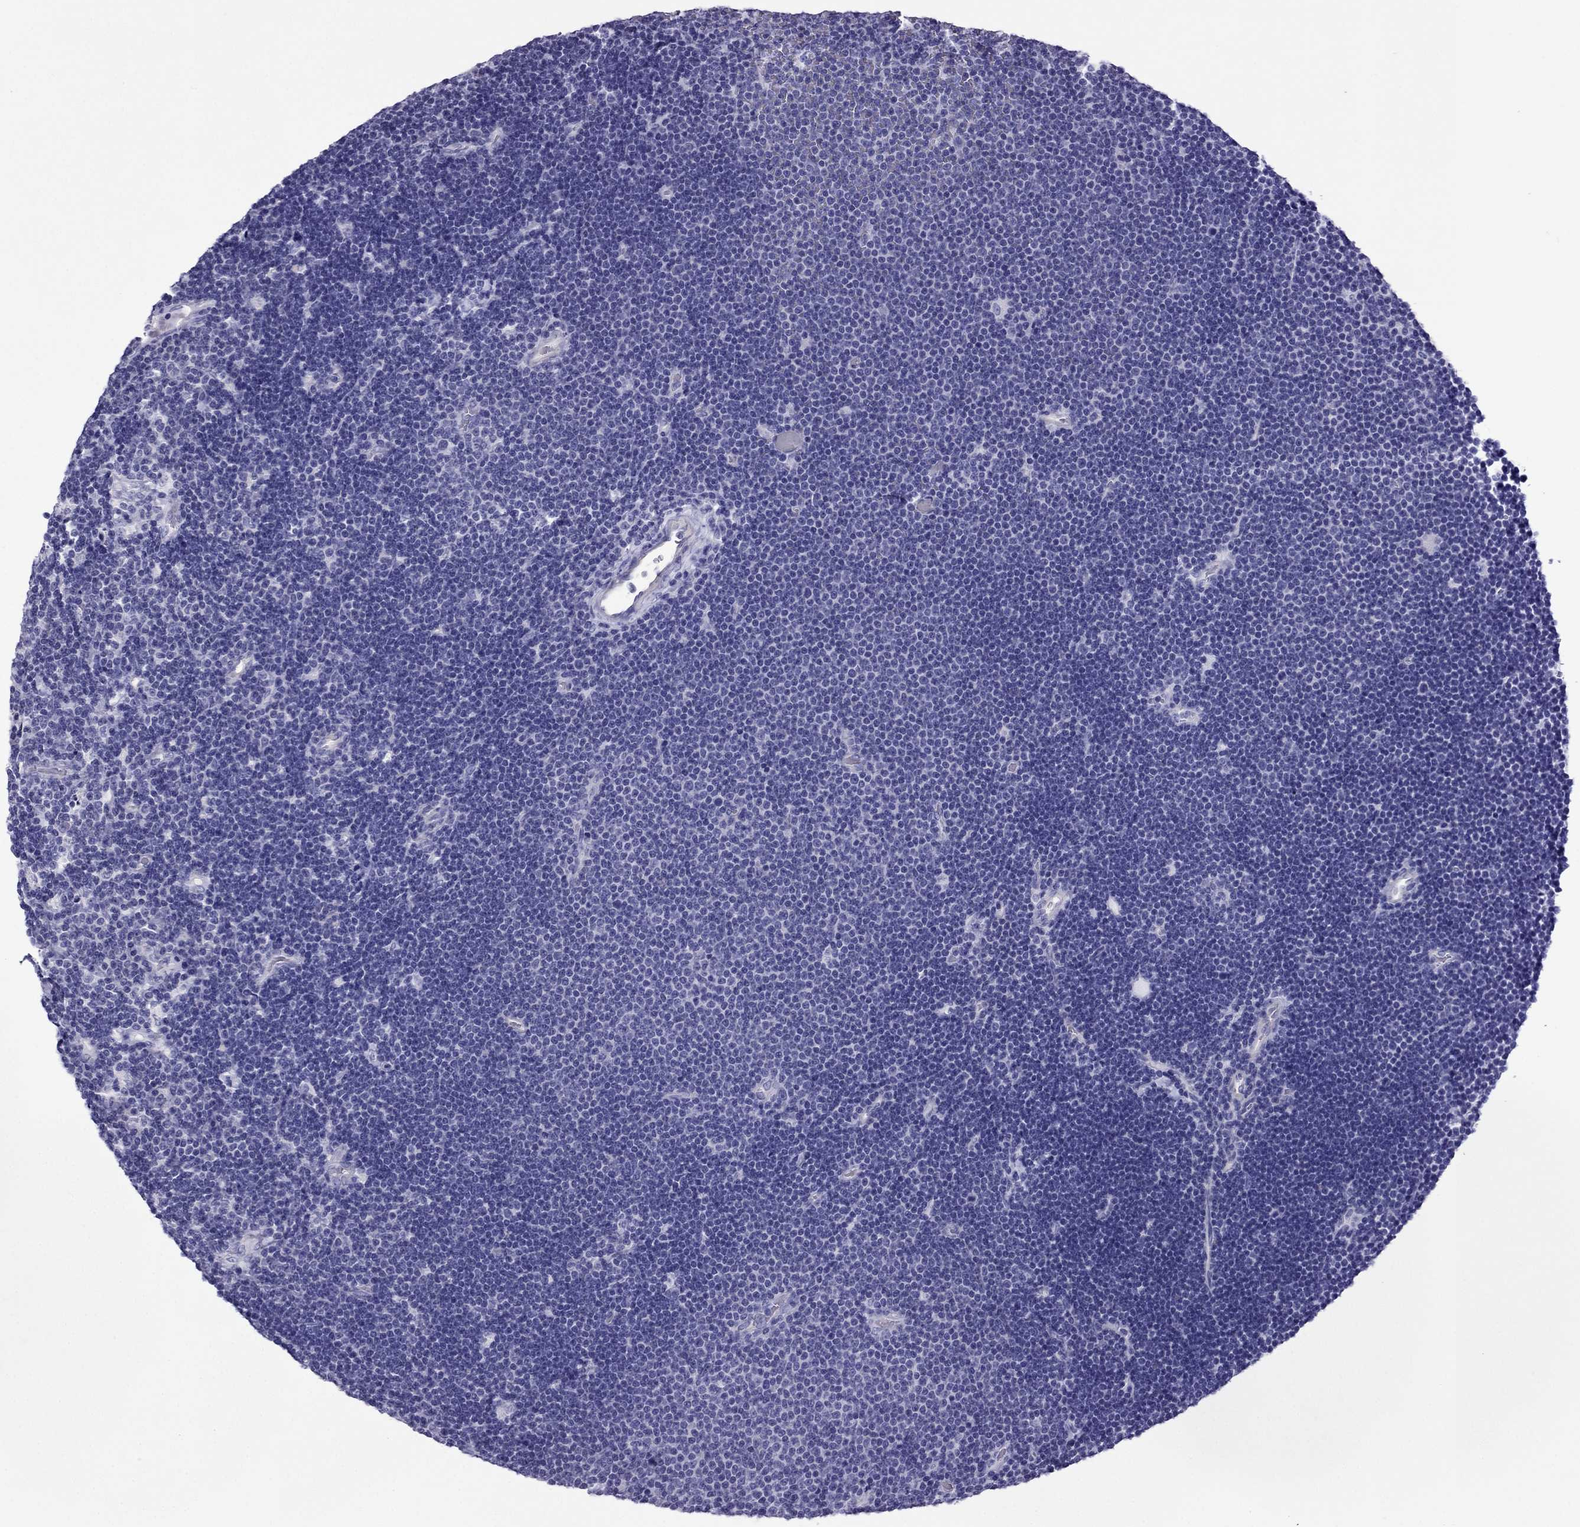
{"staining": {"intensity": "negative", "quantity": "none", "location": "none"}, "tissue": "lymphoma", "cell_type": "Tumor cells", "image_type": "cancer", "snomed": [{"axis": "morphology", "description": "Malignant lymphoma, non-Hodgkin's type, Low grade"}, {"axis": "topography", "description": "Brain"}], "caption": "DAB (3,3'-diaminobenzidine) immunohistochemical staining of lymphoma displays no significant staining in tumor cells.", "gene": "MYL11", "patient": {"sex": "female", "age": 66}}